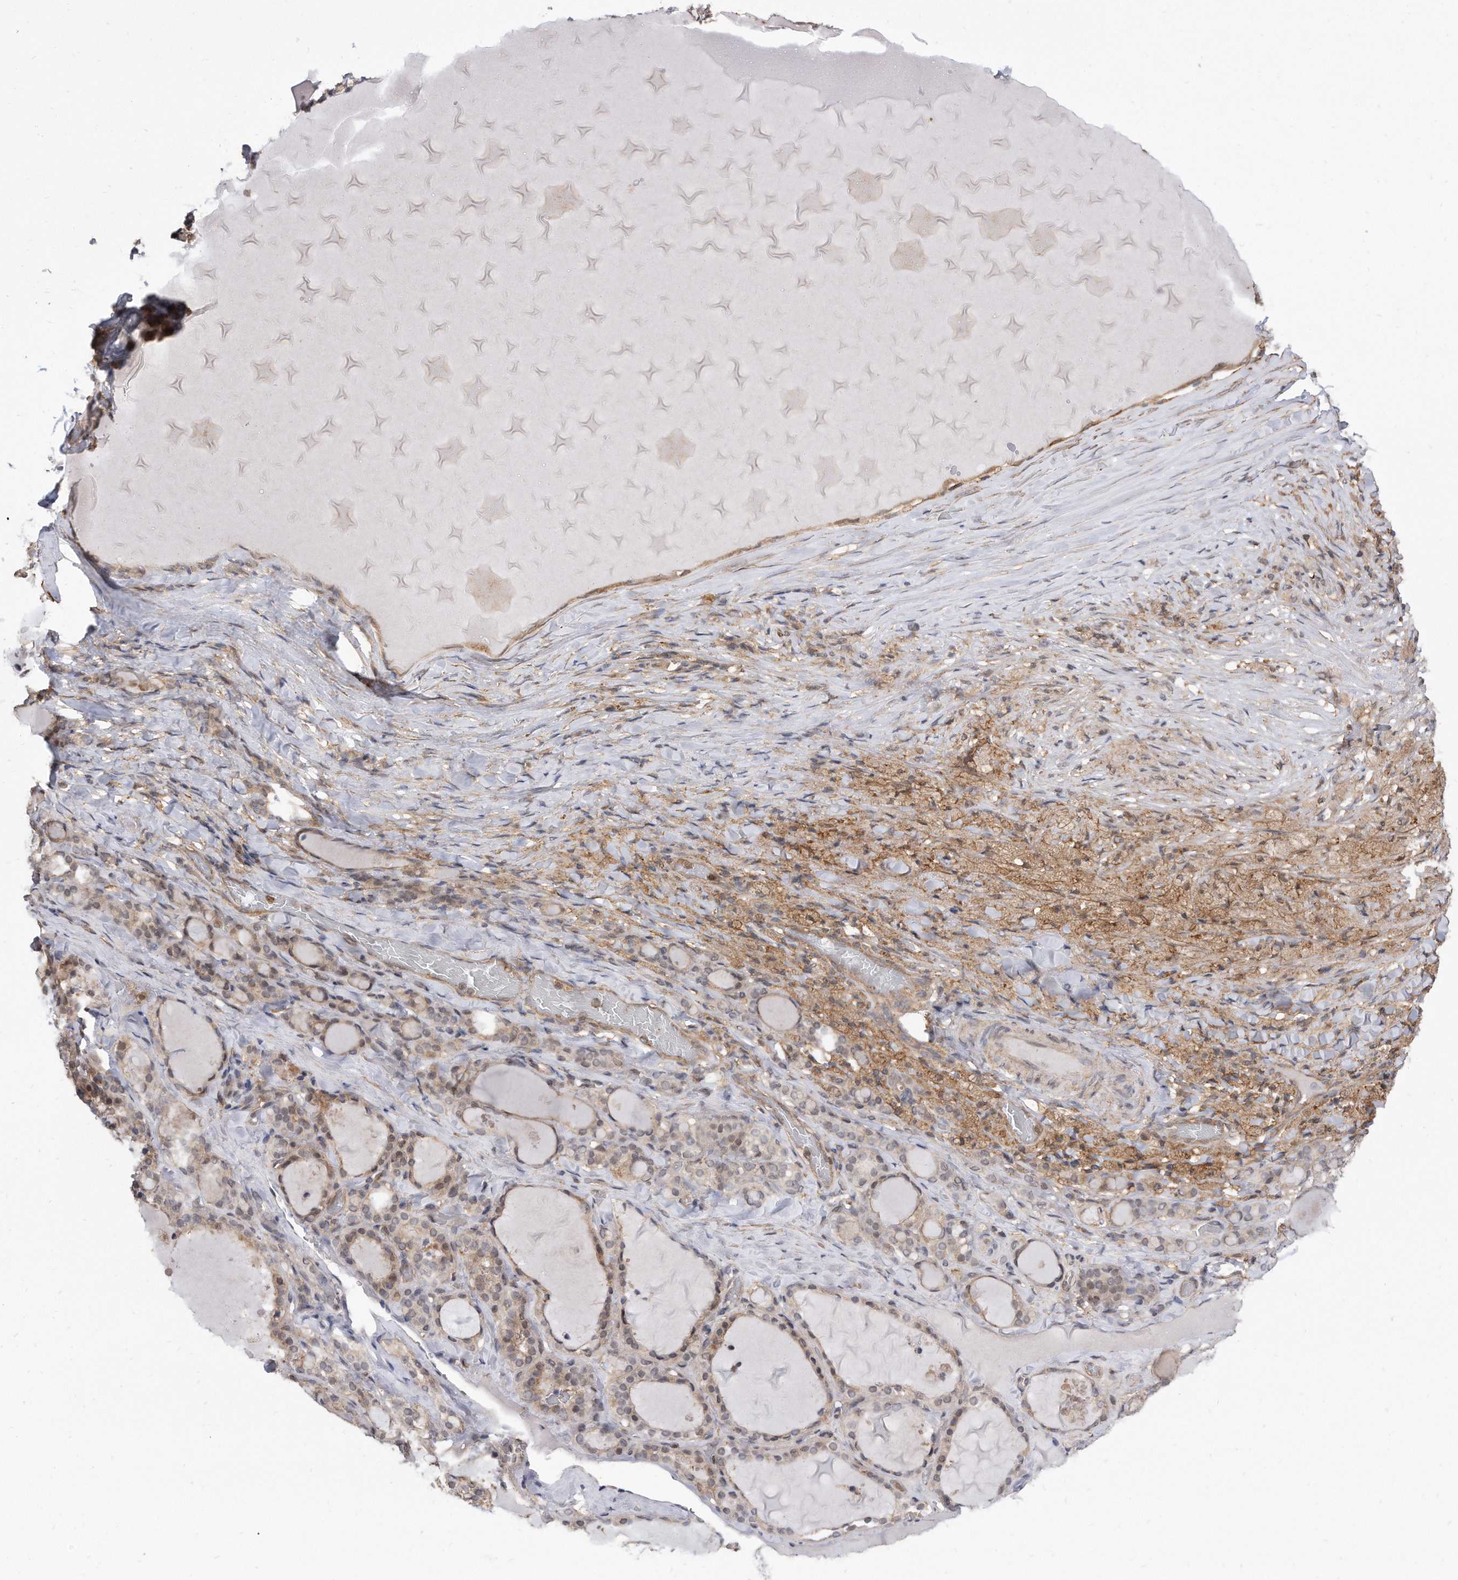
{"staining": {"intensity": "weak", "quantity": ">75%", "location": "cytoplasmic/membranous"}, "tissue": "thyroid gland", "cell_type": "Glandular cells", "image_type": "normal", "snomed": [{"axis": "morphology", "description": "Normal tissue, NOS"}, {"axis": "topography", "description": "Thyroid gland"}], "caption": "Immunohistochemistry (IHC) (DAB) staining of benign thyroid gland demonstrates weak cytoplasmic/membranous protein staining in about >75% of glandular cells. (Brightfield microscopy of DAB IHC at high magnification).", "gene": "TCP1", "patient": {"sex": "female", "age": 22}}